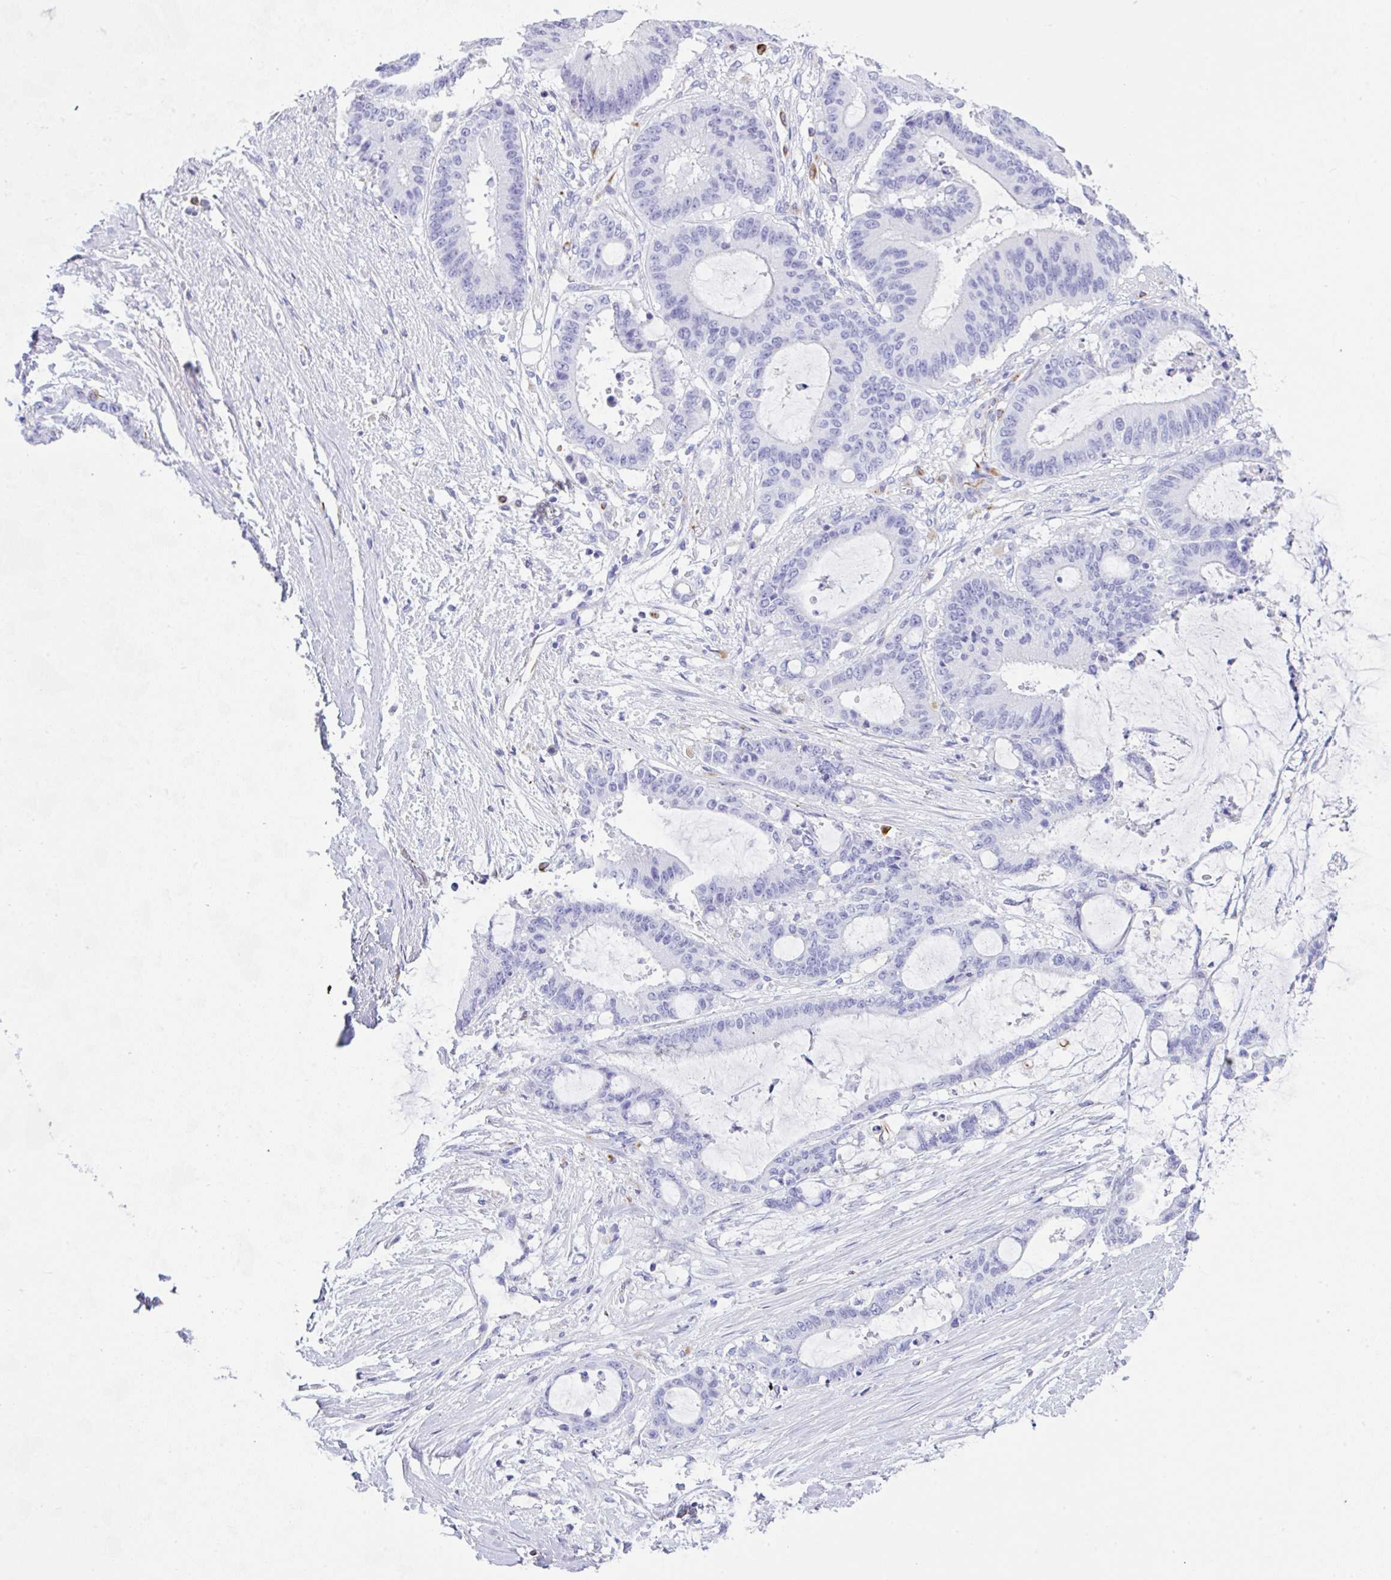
{"staining": {"intensity": "negative", "quantity": "none", "location": "none"}, "tissue": "liver cancer", "cell_type": "Tumor cells", "image_type": "cancer", "snomed": [{"axis": "morphology", "description": "Normal tissue, NOS"}, {"axis": "morphology", "description": "Cholangiocarcinoma"}, {"axis": "topography", "description": "Liver"}, {"axis": "topography", "description": "Peripheral nerve tissue"}], "caption": "The IHC micrograph has no significant expression in tumor cells of cholangiocarcinoma (liver) tissue.", "gene": "NDUFAF8", "patient": {"sex": "female", "age": 73}}